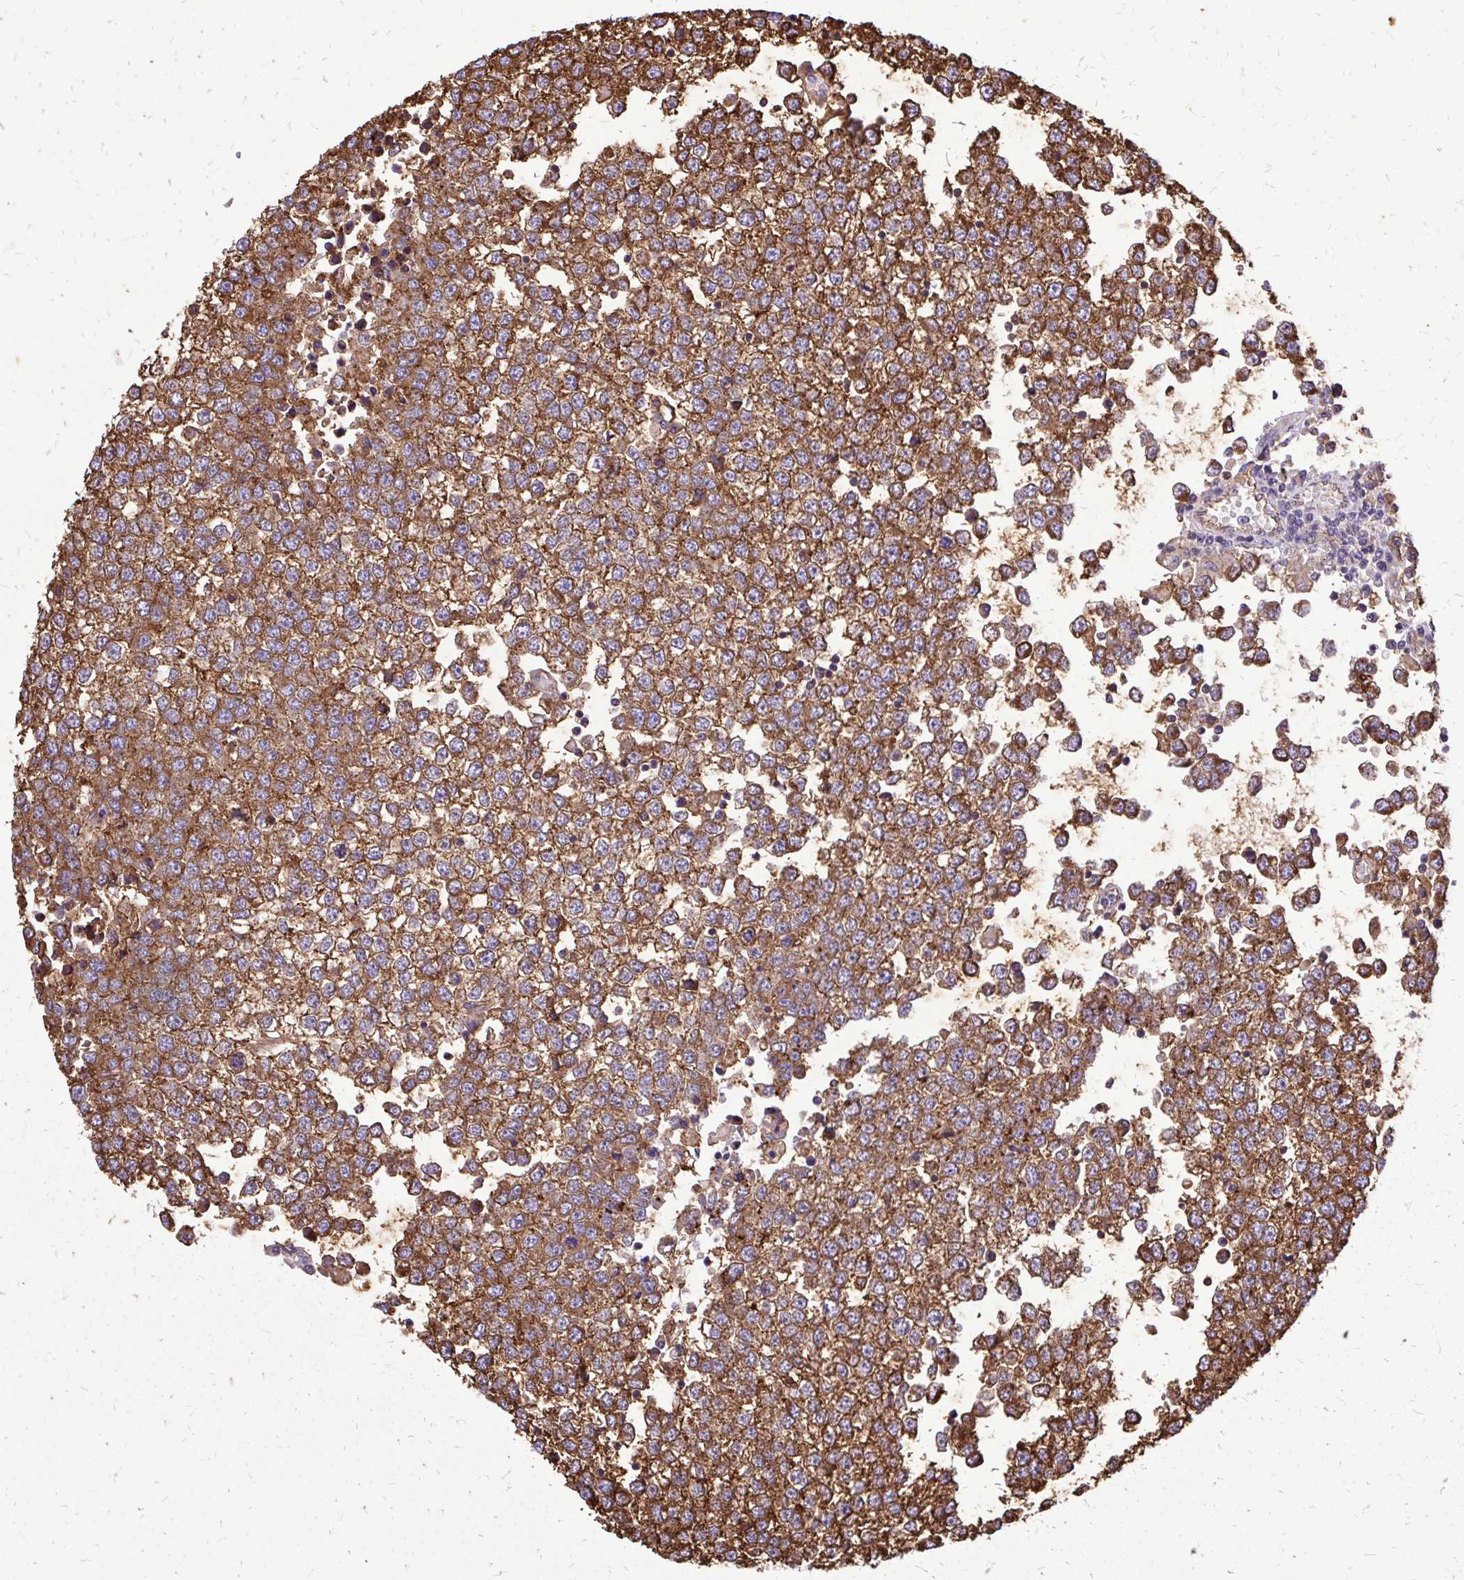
{"staining": {"intensity": "moderate", "quantity": ">75%", "location": "cytoplasmic/membranous"}, "tissue": "testis cancer", "cell_type": "Tumor cells", "image_type": "cancer", "snomed": [{"axis": "morphology", "description": "Seminoma, NOS"}, {"axis": "topography", "description": "Testis"}], "caption": "Protein expression by immunohistochemistry demonstrates moderate cytoplasmic/membranous positivity in about >75% of tumor cells in seminoma (testis).", "gene": "MARCKSL1", "patient": {"sex": "male", "age": 65}}